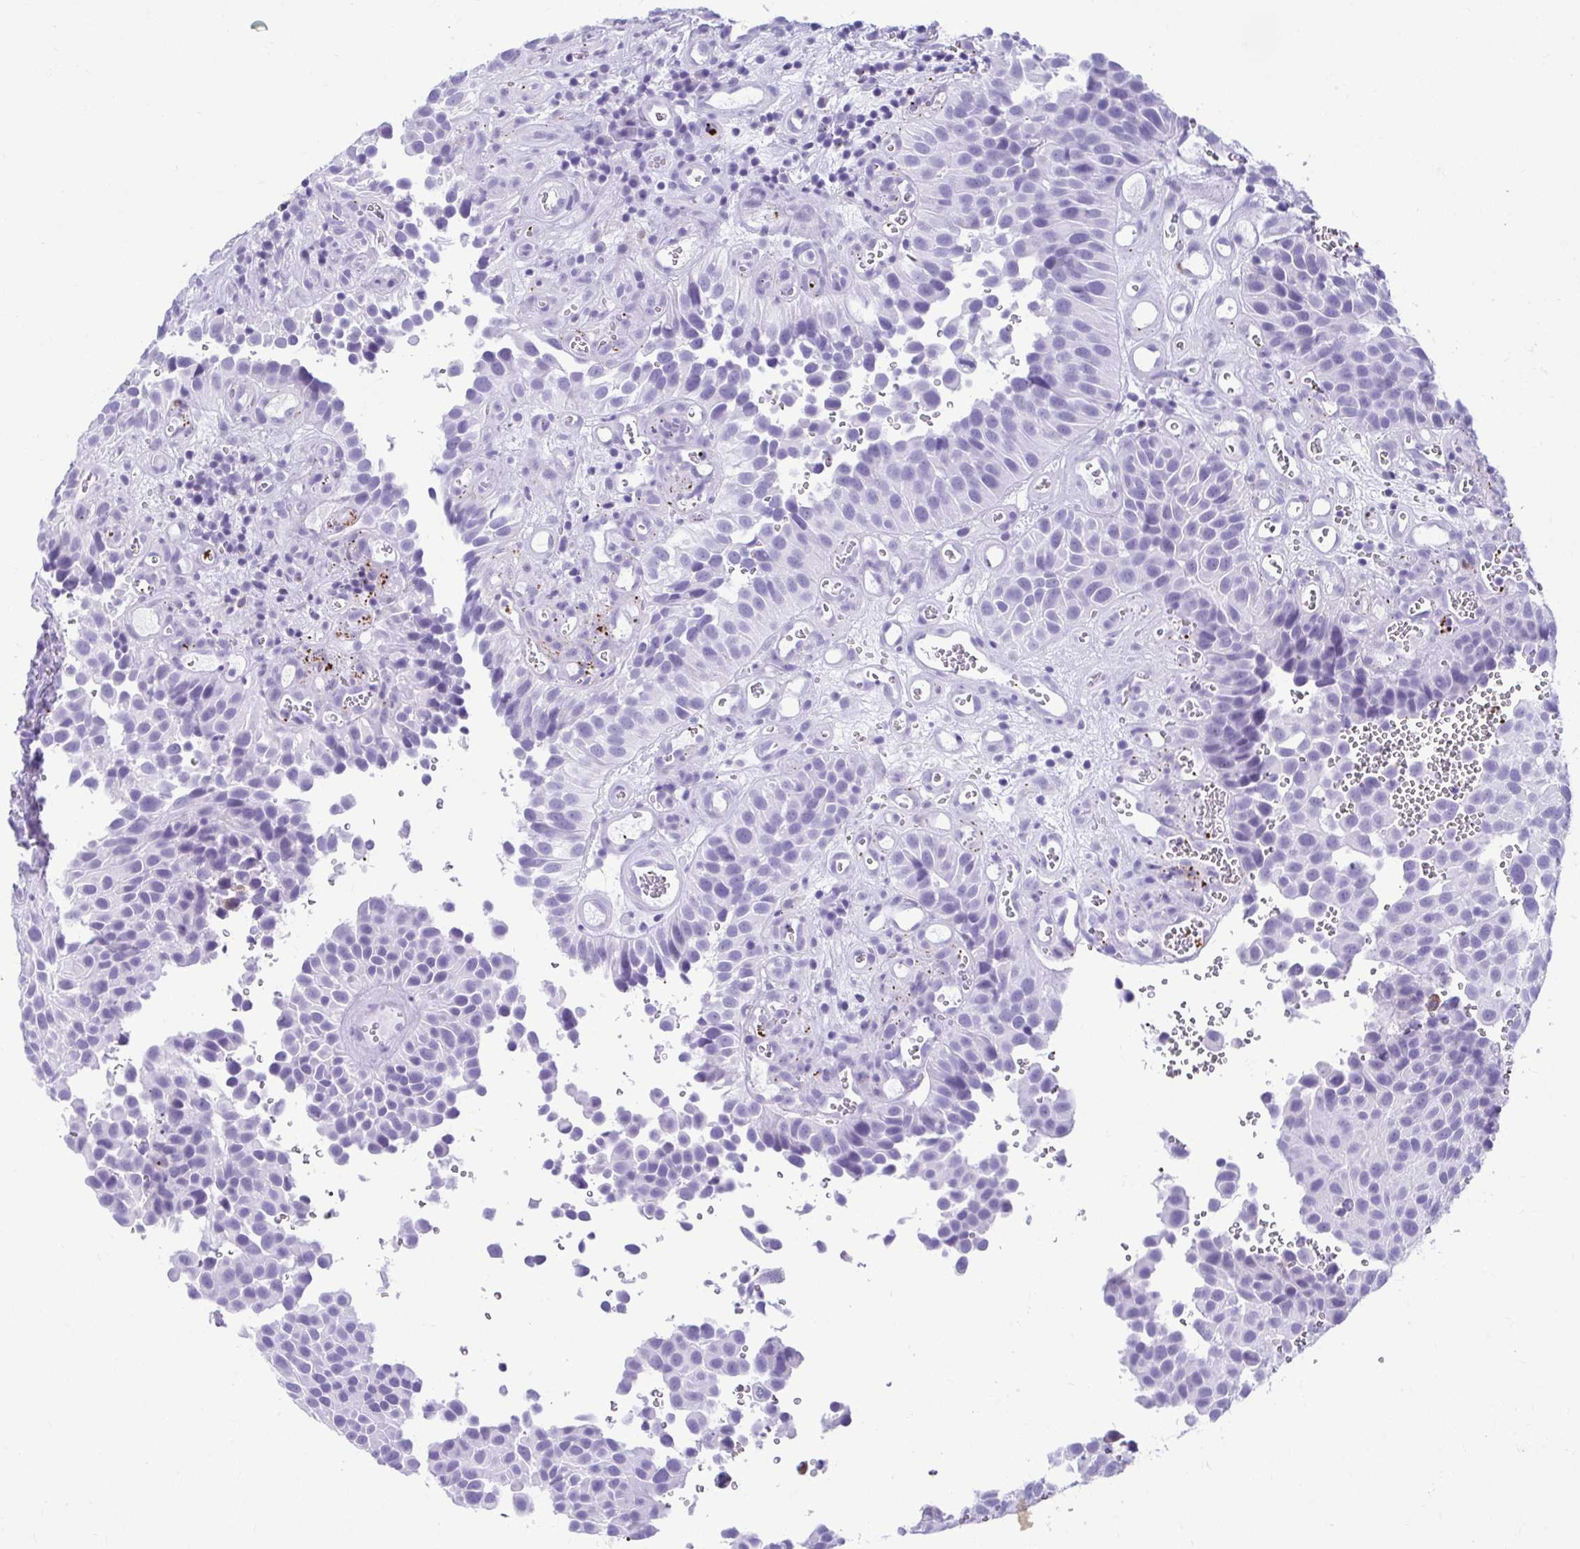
{"staining": {"intensity": "negative", "quantity": "none", "location": "none"}, "tissue": "urothelial cancer", "cell_type": "Tumor cells", "image_type": "cancer", "snomed": [{"axis": "morphology", "description": "Urothelial carcinoma, Low grade"}, {"axis": "topography", "description": "Urinary bladder"}], "caption": "Urothelial cancer stained for a protein using immunohistochemistry (IHC) demonstrates no positivity tumor cells.", "gene": "TCEAL3", "patient": {"sex": "male", "age": 76}}